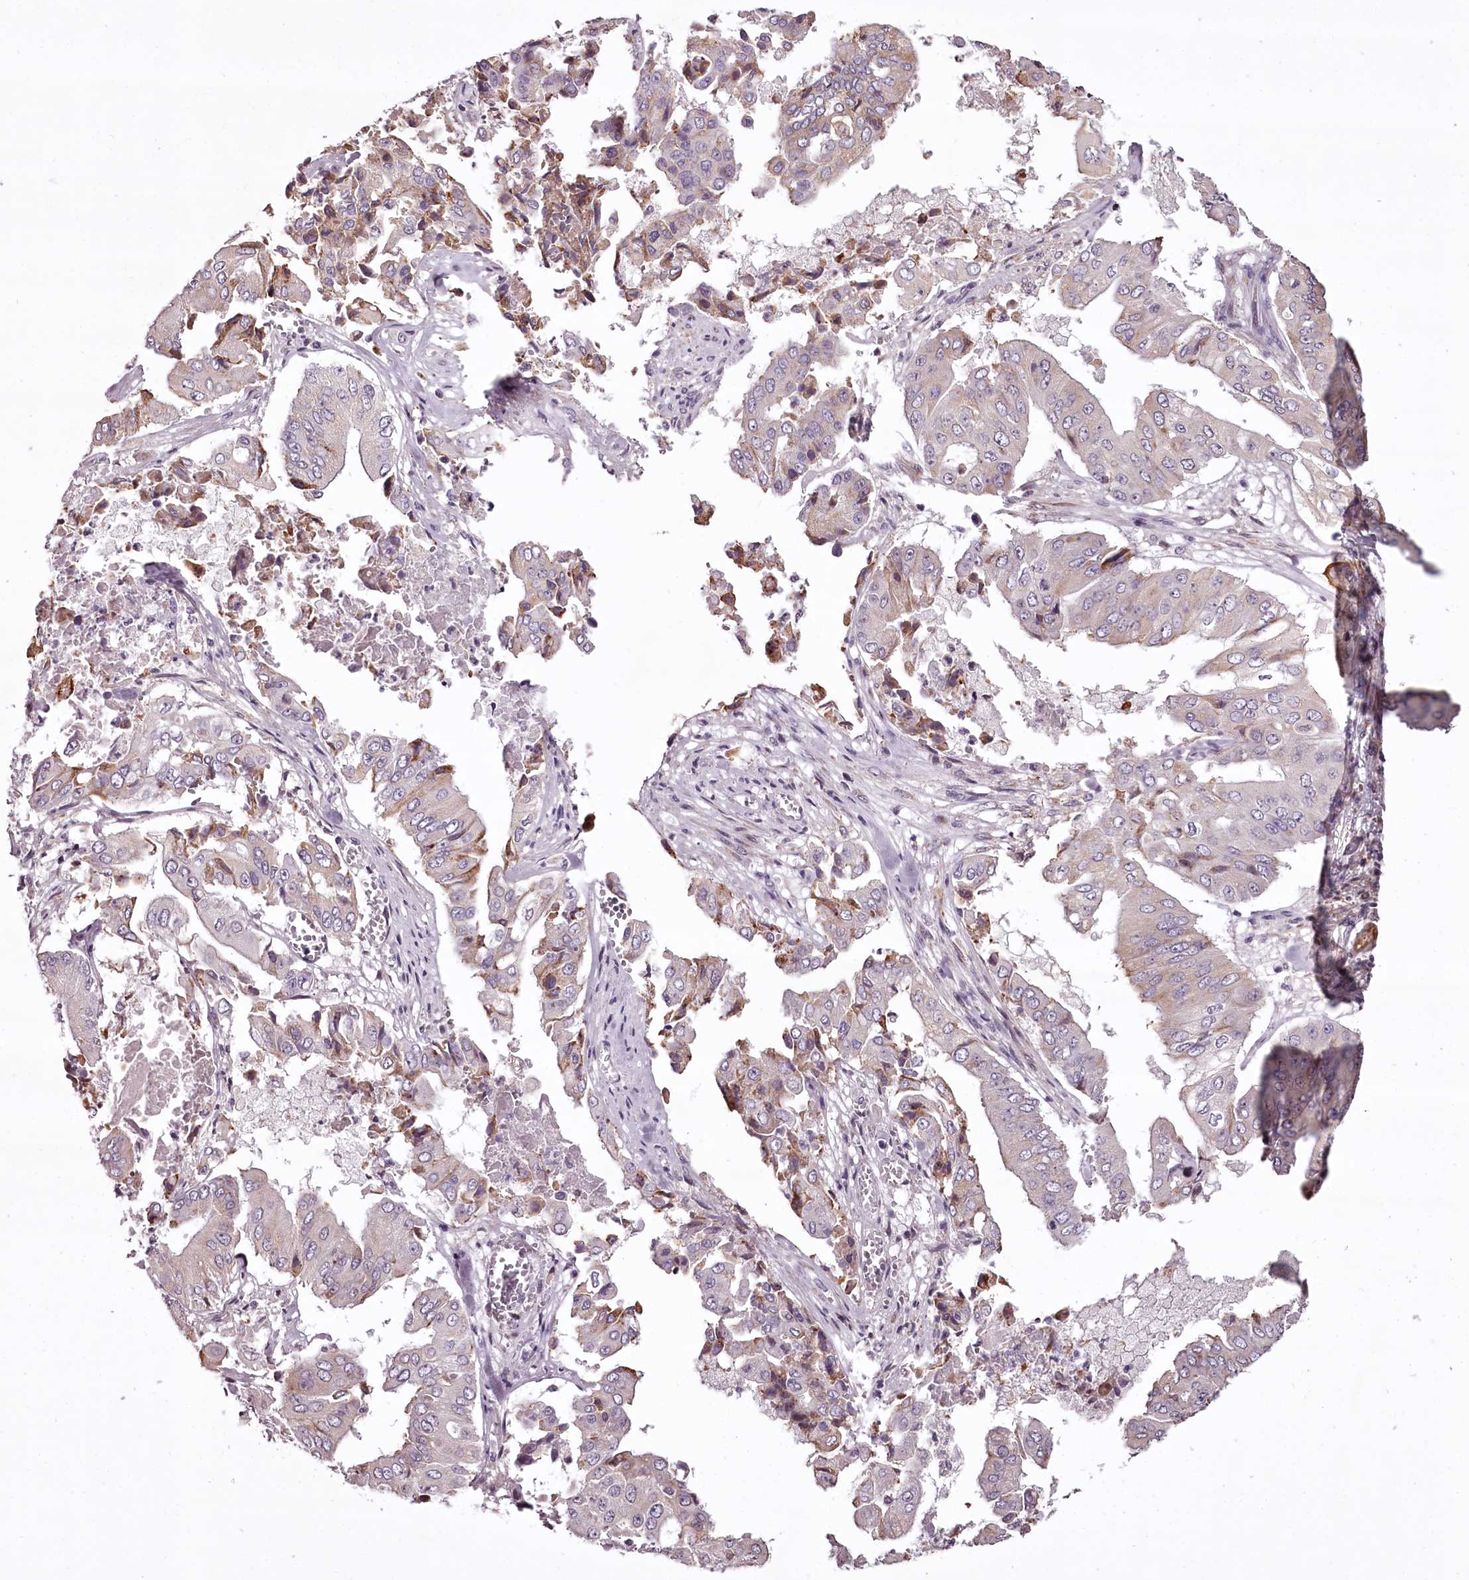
{"staining": {"intensity": "weak", "quantity": "<25%", "location": "cytoplasmic/membranous"}, "tissue": "pancreatic cancer", "cell_type": "Tumor cells", "image_type": "cancer", "snomed": [{"axis": "morphology", "description": "Adenocarcinoma, NOS"}, {"axis": "topography", "description": "Pancreas"}], "caption": "IHC of pancreatic adenocarcinoma shows no expression in tumor cells.", "gene": "CCDC92", "patient": {"sex": "female", "age": 77}}